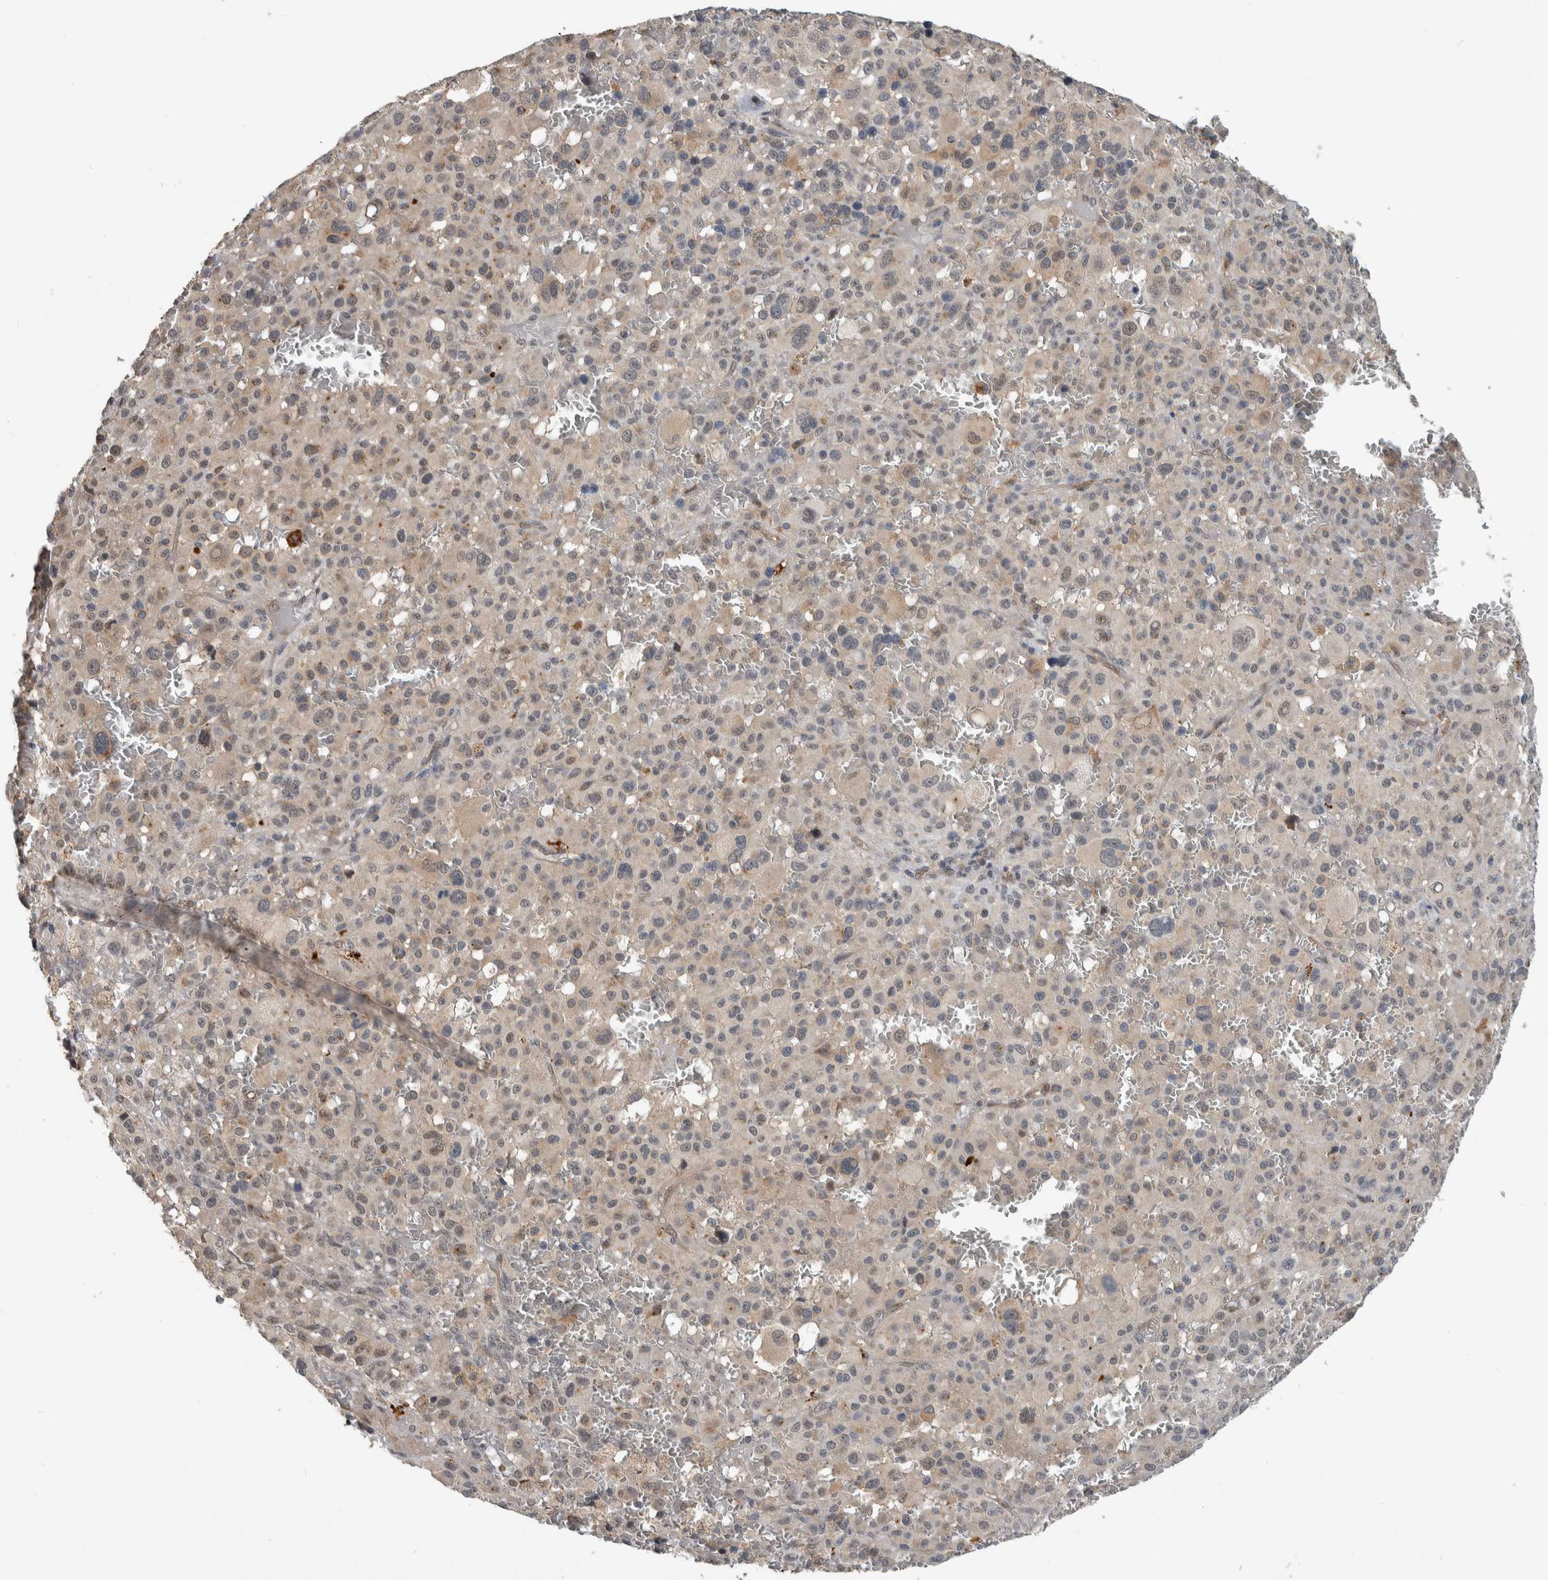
{"staining": {"intensity": "weak", "quantity": "<25%", "location": "cytoplasmic/membranous"}, "tissue": "melanoma", "cell_type": "Tumor cells", "image_type": "cancer", "snomed": [{"axis": "morphology", "description": "Malignant melanoma, Metastatic site"}, {"axis": "topography", "description": "Skin"}], "caption": "Tumor cells show no significant protein staining in malignant melanoma (metastatic site).", "gene": "PRDM4", "patient": {"sex": "female", "age": 74}}